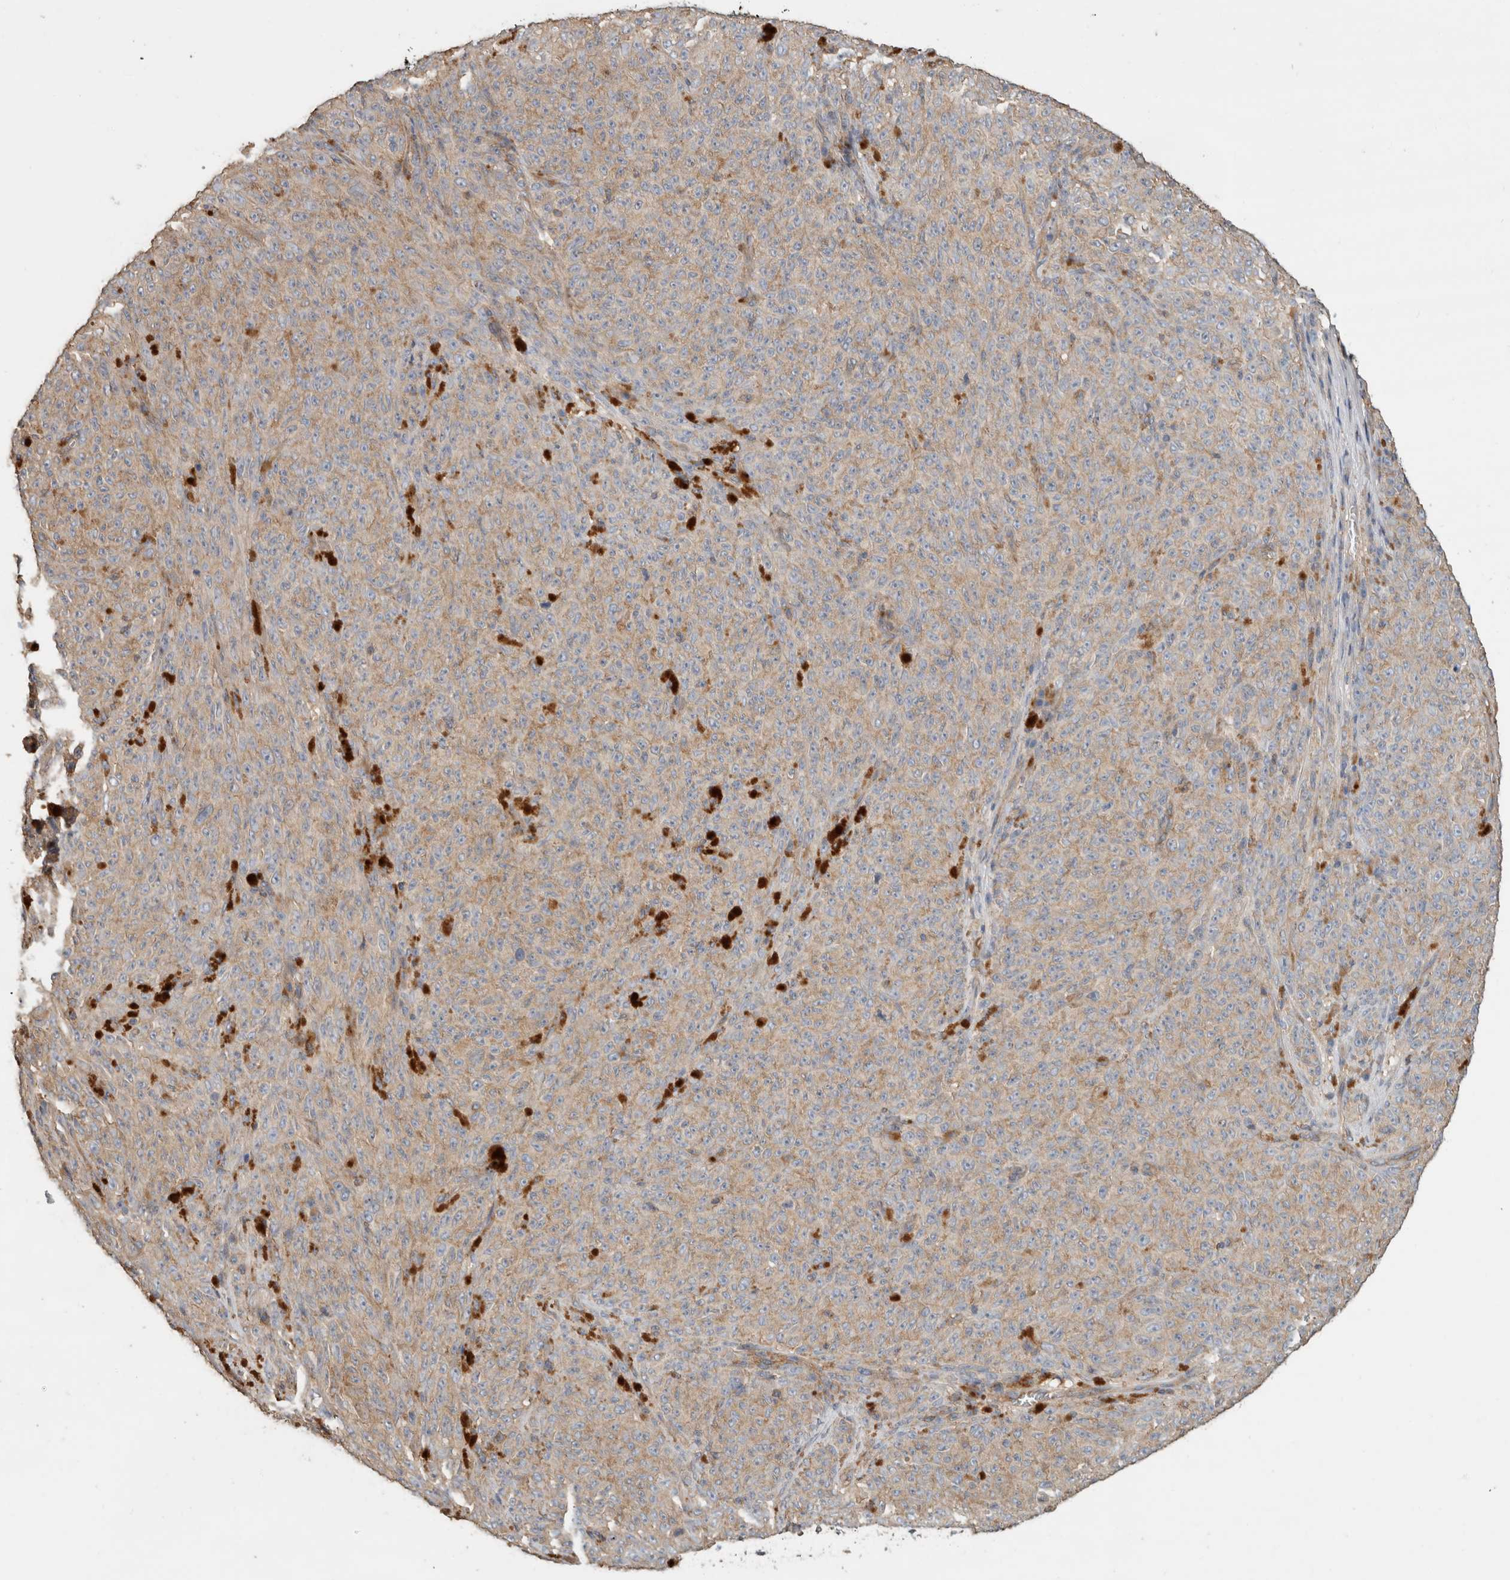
{"staining": {"intensity": "moderate", "quantity": ">75%", "location": "cytoplasmic/membranous"}, "tissue": "melanoma", "cell_type": "Tumor cells", "image_type": "cancer", "snomed": [{"axis": "morphology", "description": "Malignant melanoma, NOS"}, {"axis": "topography", "description": "Skin"}], "caption": "DAB immunohistochemical staining of malignant melanoma demonstrates moderate cytoplasmic/membranous protein expression in approximately >75% of tumor cells.", "gene": "EIF4G3", "patient": {"sex": "female", "age": 82}}